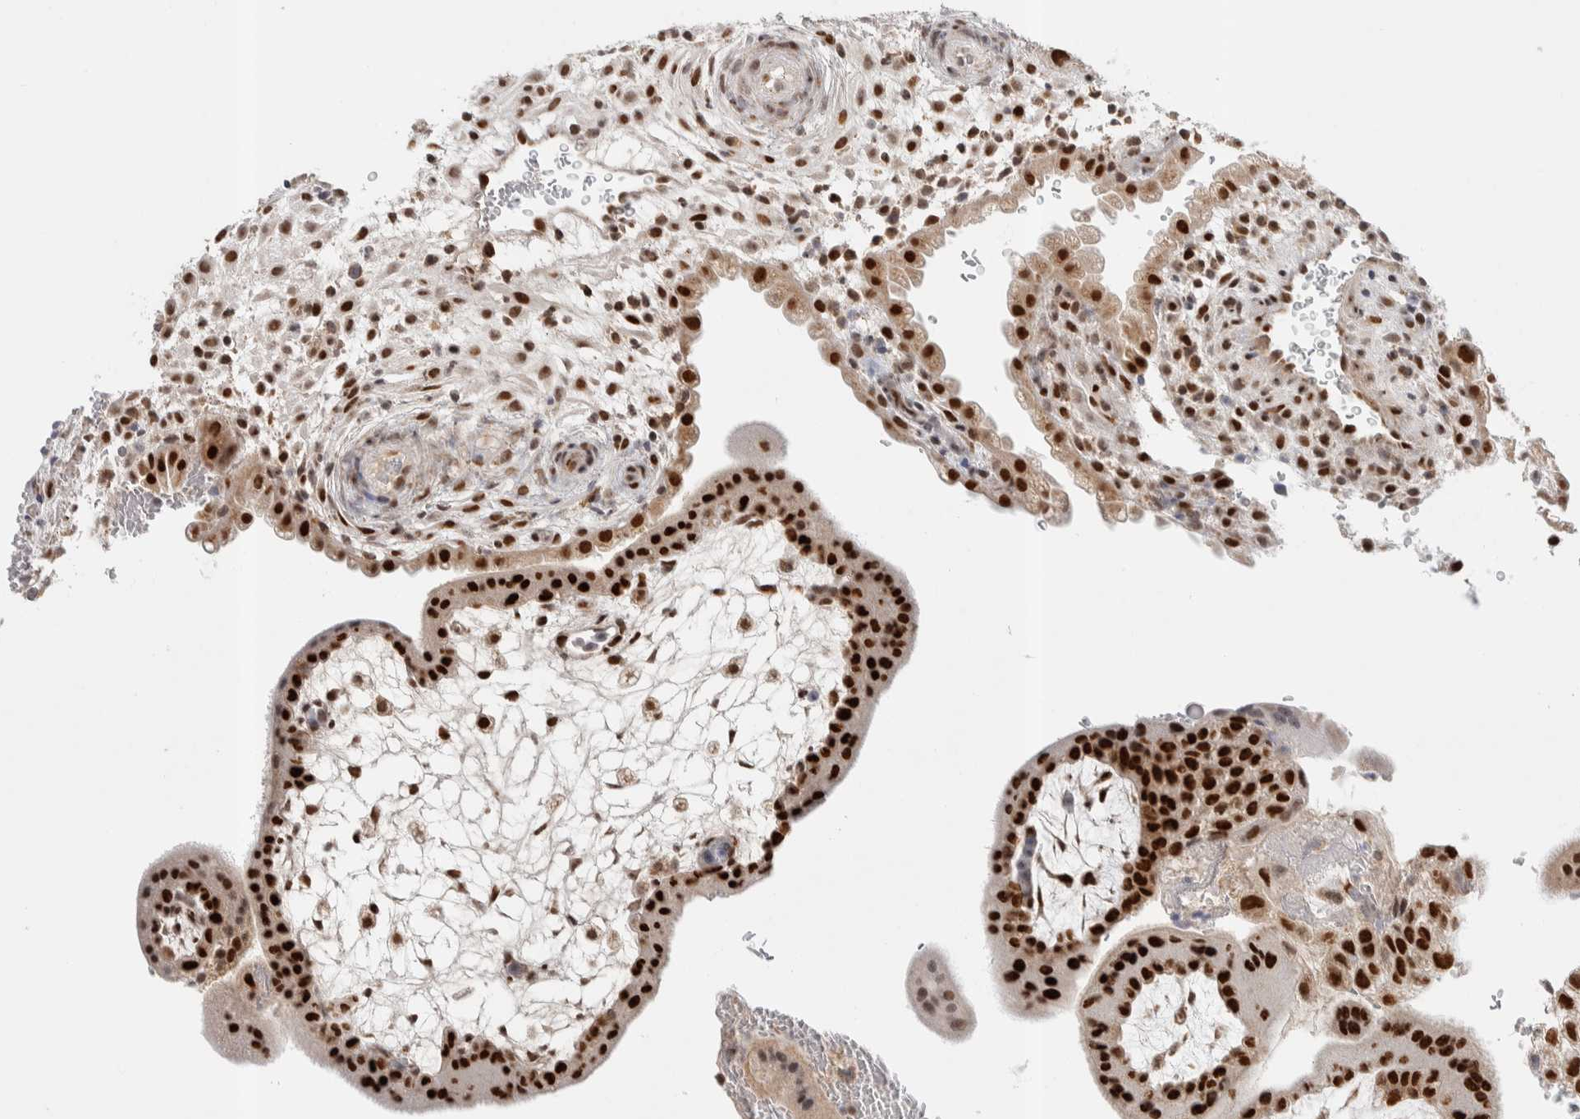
{"staining": {"intensity": "strong", "quantity": ">75%", "location": "nuclear"}, "tissue": "placenta", "cell_type": "Trophoblastic cells", "image_type": "normal", "snomed": [{"axis": "morphology", "description": "Normal tissue, NOS"}, {"axis": "topography", "description": "Placenta"}], "caption": "Immunohistochemical staining of normal placenta reveals strong nuclear protein staining in about >75% of trophoblastic cells.", "gene": "TSPAN32", "patient": {"sex": "female", "age": 35}}